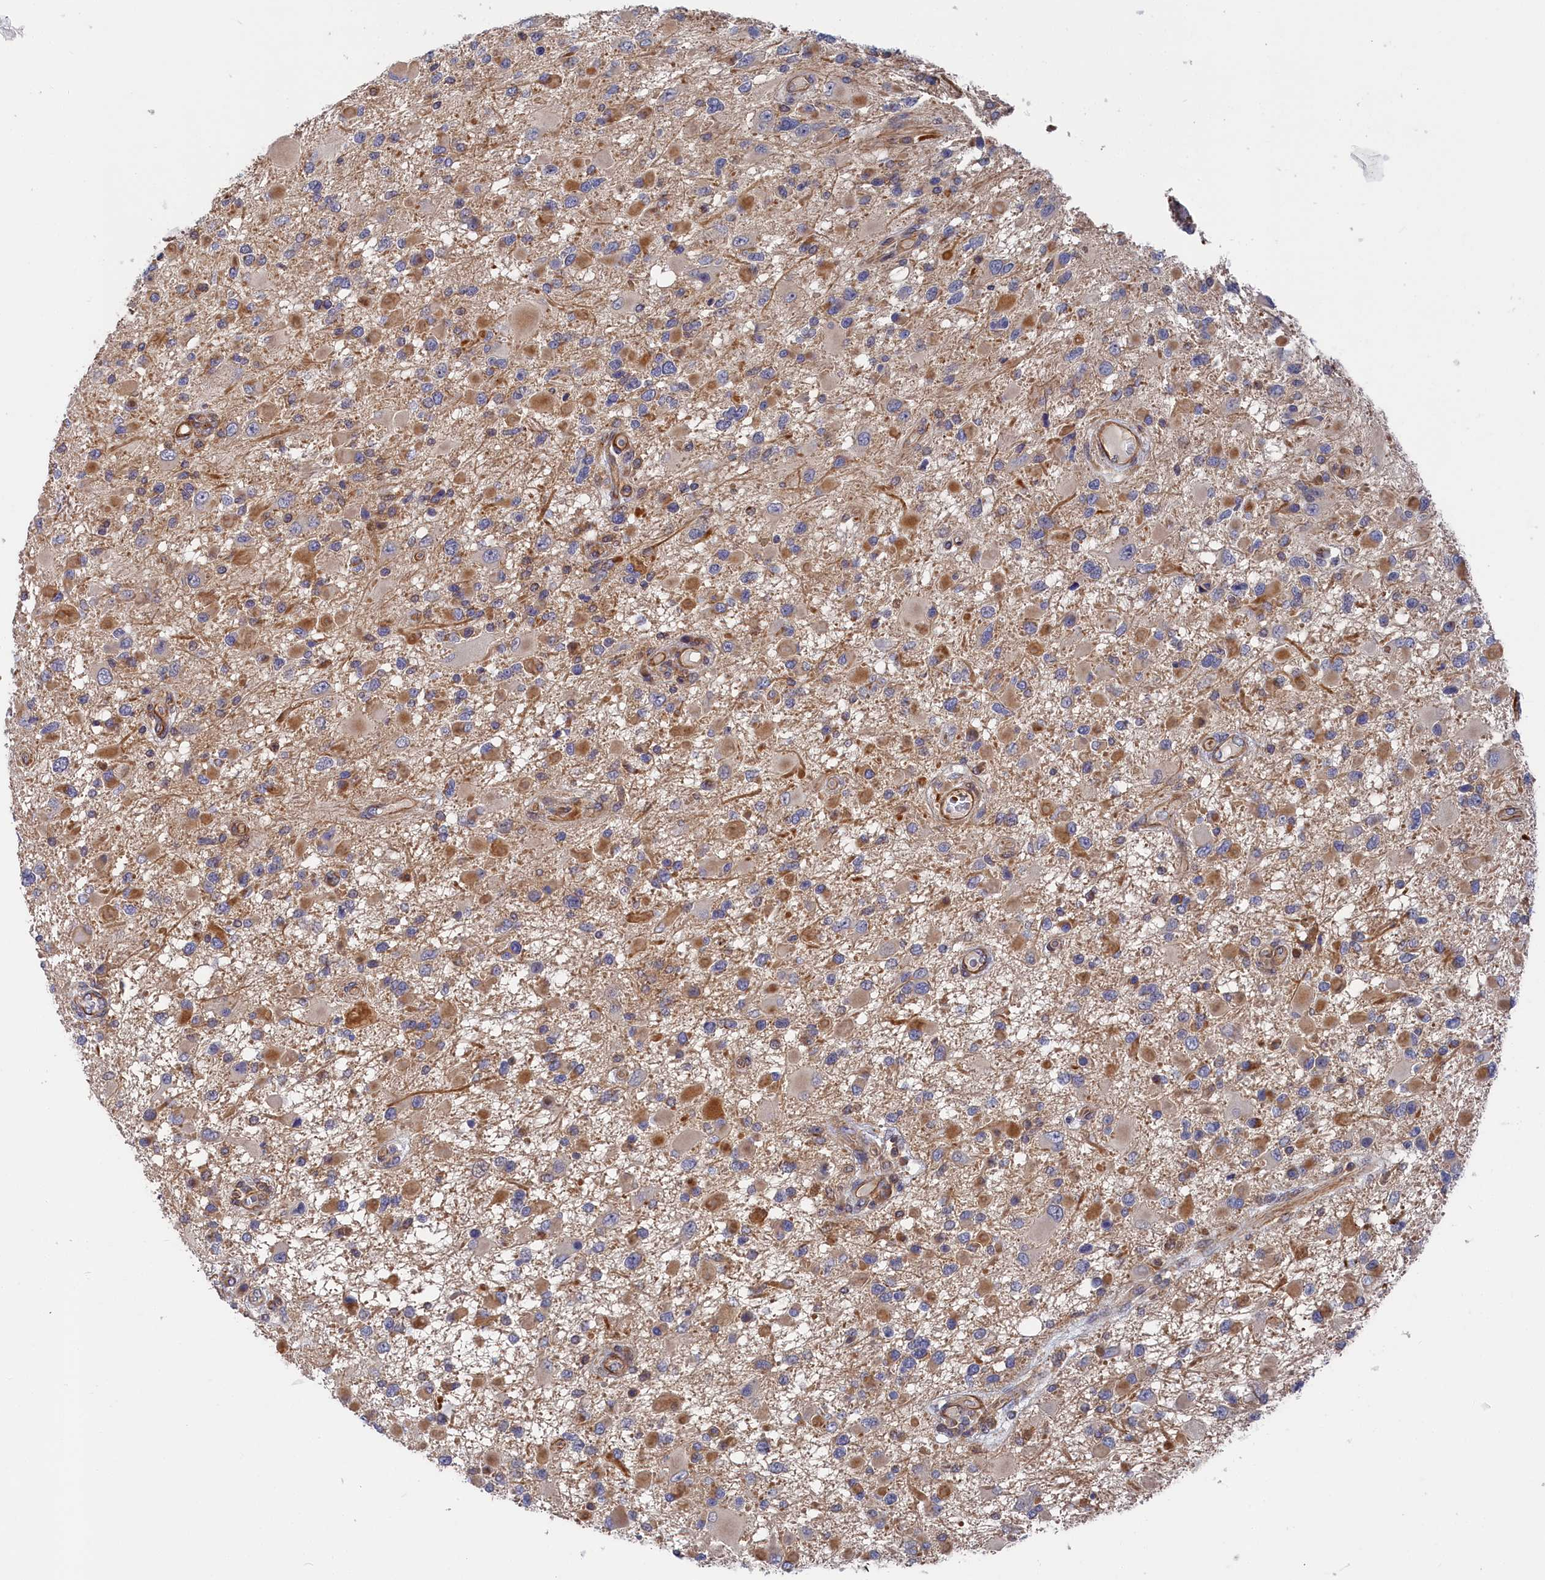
{"staining": {"intensity": "weak", "quantity": "25%-75%", "location": "cytoplasmic/membranous"}, "tissue": "glioma", "cell_type": "Tumor cells", "image_type": "cancer", "snomed": [{"axis": "morphology", "description": "Glioma, malignant, High grade"}, {"axis": "topography", "description": "Brain"}], "caption": "Glioma stained with DAB (3,3'-diaminobenzidine) immunohistochemistry exhibits low levels of weak cytoplasmic/membranous expression in approximately 25%-75% of tumor cells.", "gene": "LDHD", "patient": {"sex": "male", "age": 53}}